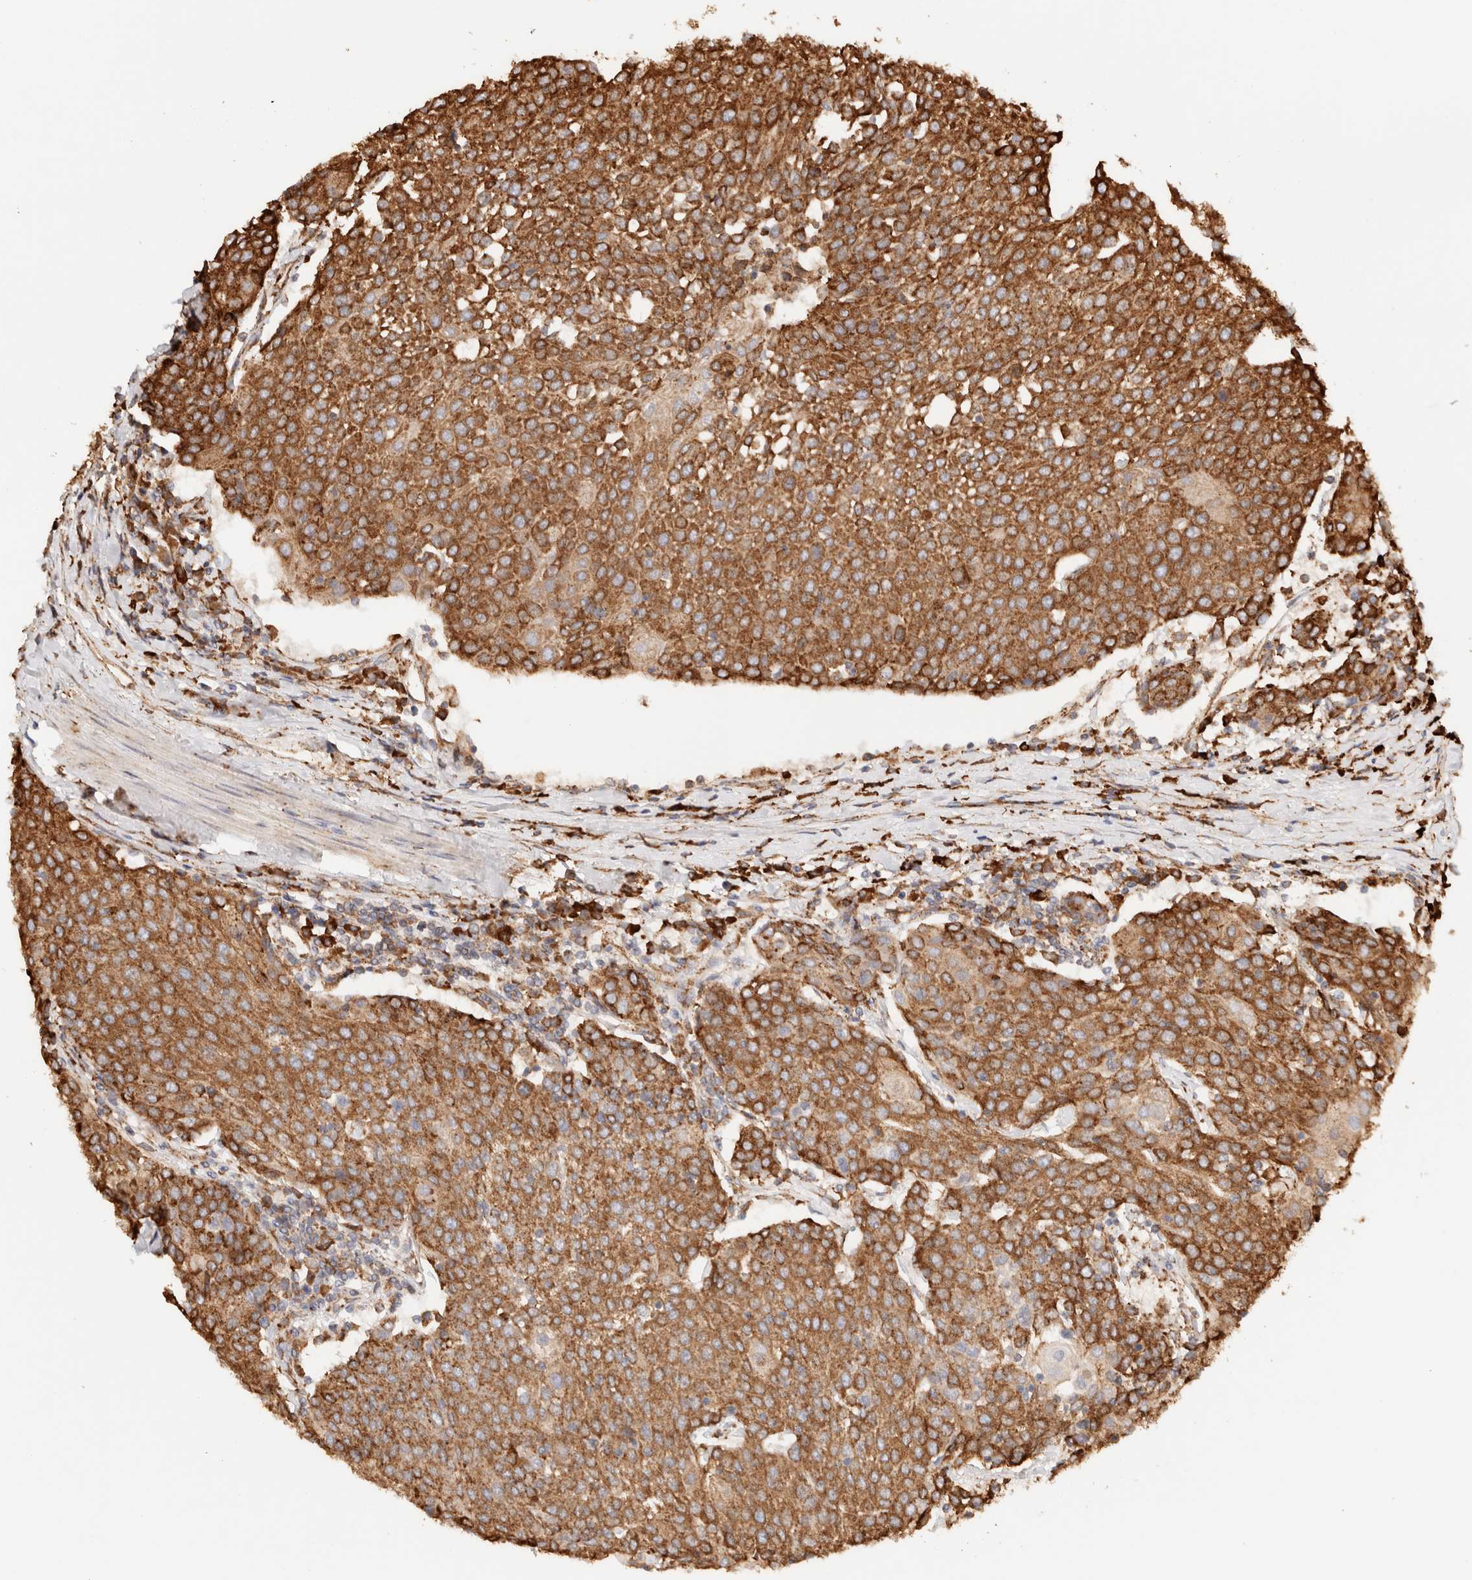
{"staining": {"intensity": "strong", "quantity": ">75%", "location": "cytoplasmic/membranous"}, "tissue": "urothelial cancer", "cell_type": "Tumor cells", "image_type": "cancer", "snomed": [{"axis": "morphology", "description": "Urothelial carcinoma, High grade"}, {"axis": "topography", "description": "Urinary bladder"}], "caption": "Strong cytoplasmic/membranous protein expression is seen in approximately >75% of tumor cells in urothelial carcinoma (high-grade). (DAB (3,3'-diaminobenzidine) IHC, brown staining for protein, blue staining for nuclei).", "gene": "FER", "patient": {"sex": "female", "age": 85}}